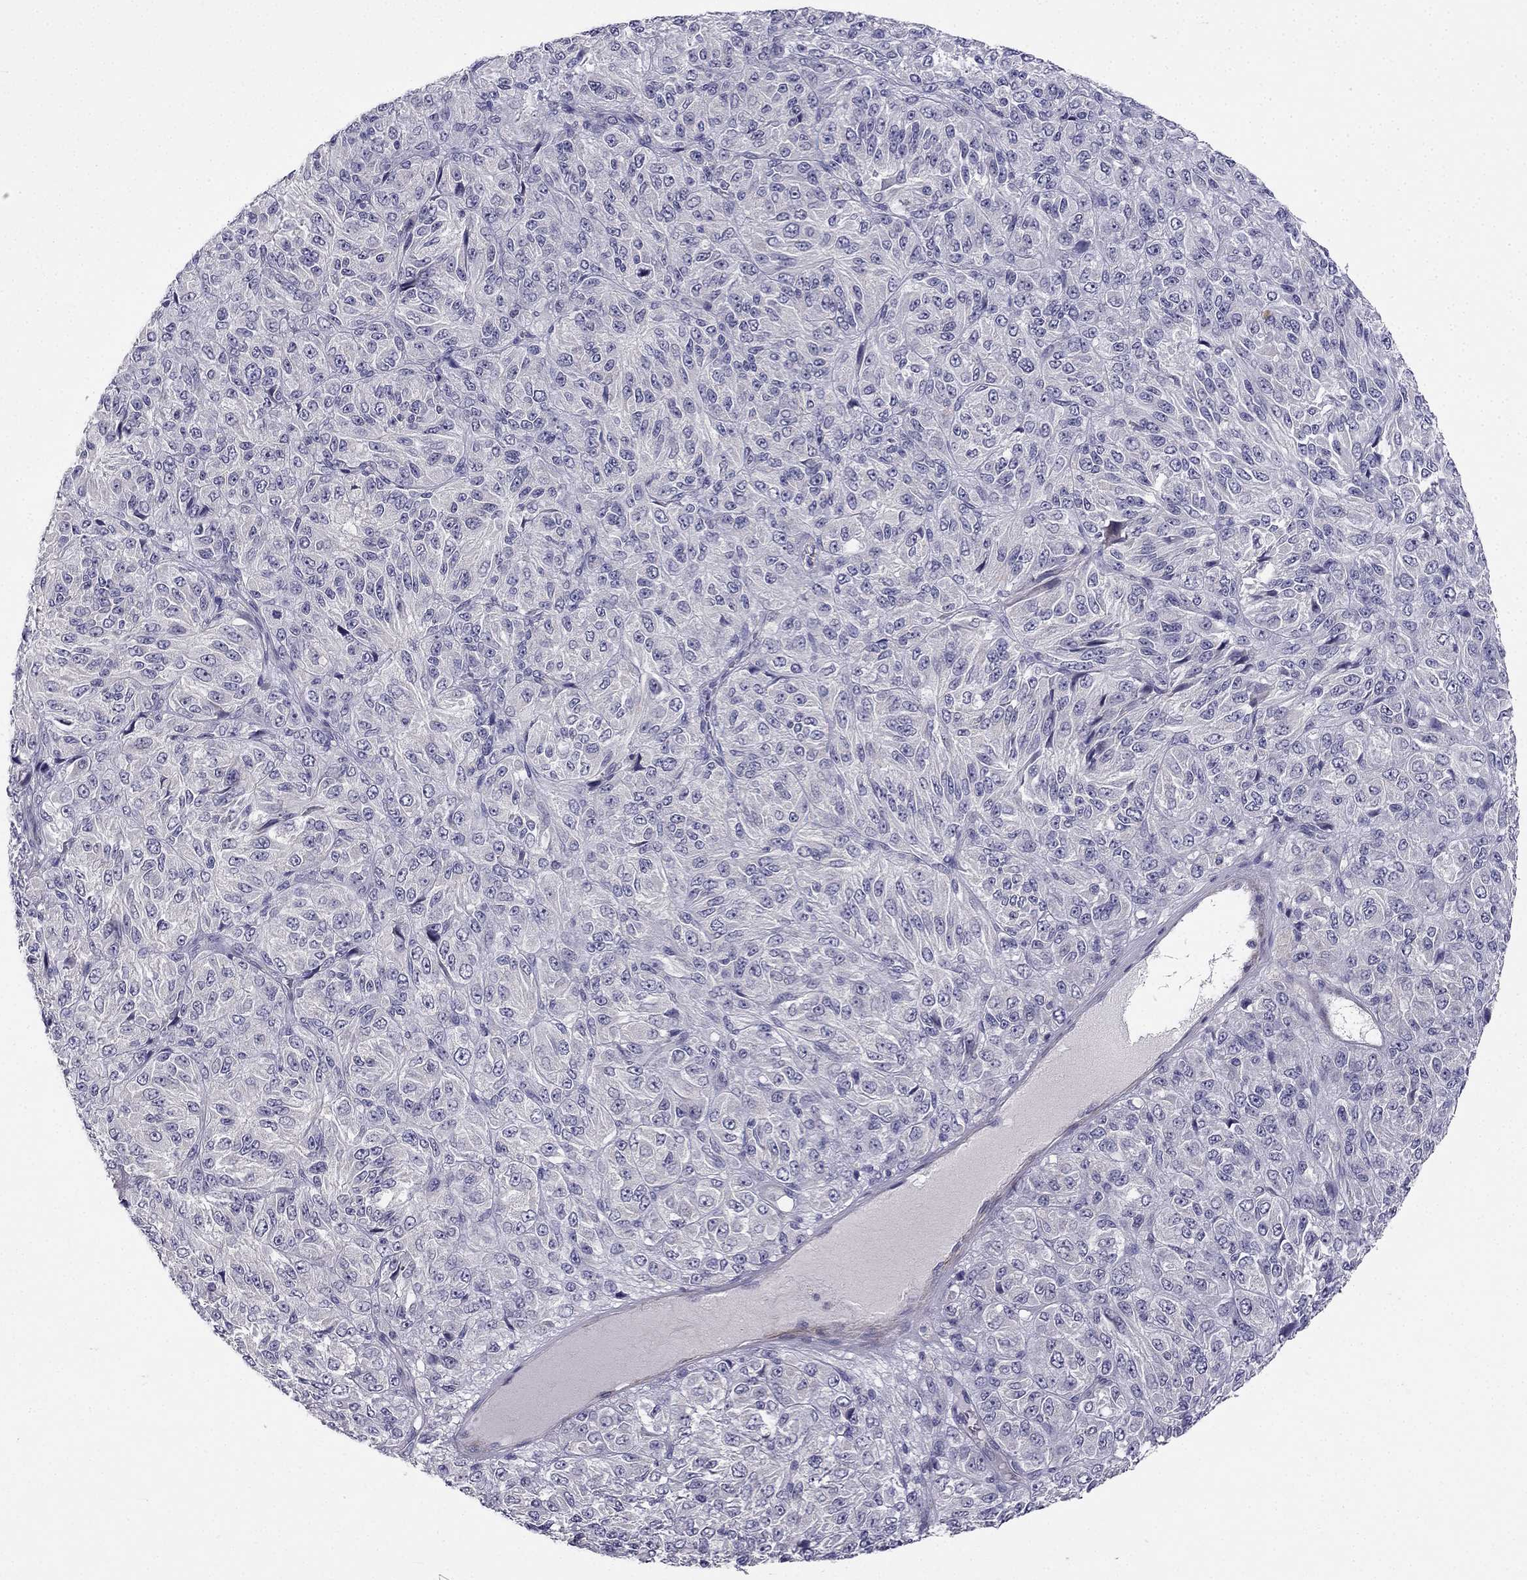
{"staining": {"intensity": "negative", "quantity": "none", "location": "none"}, "tissue": "melanoma", "cell_type": "Tumor cells", "image_type": "cancer", "snomed": [{"axis": "morphology", "description": "Malignant melanoma, Metastatic site"}, {"axis": "topography", "description": "Brain"}], "caption": "Malignant melanoma (metastatic site) was stained to show a protein in brown. There is no significant expression in tumor cells.", "gene": "C16orf89", "patient": {"sex": "female", "age": 56}}